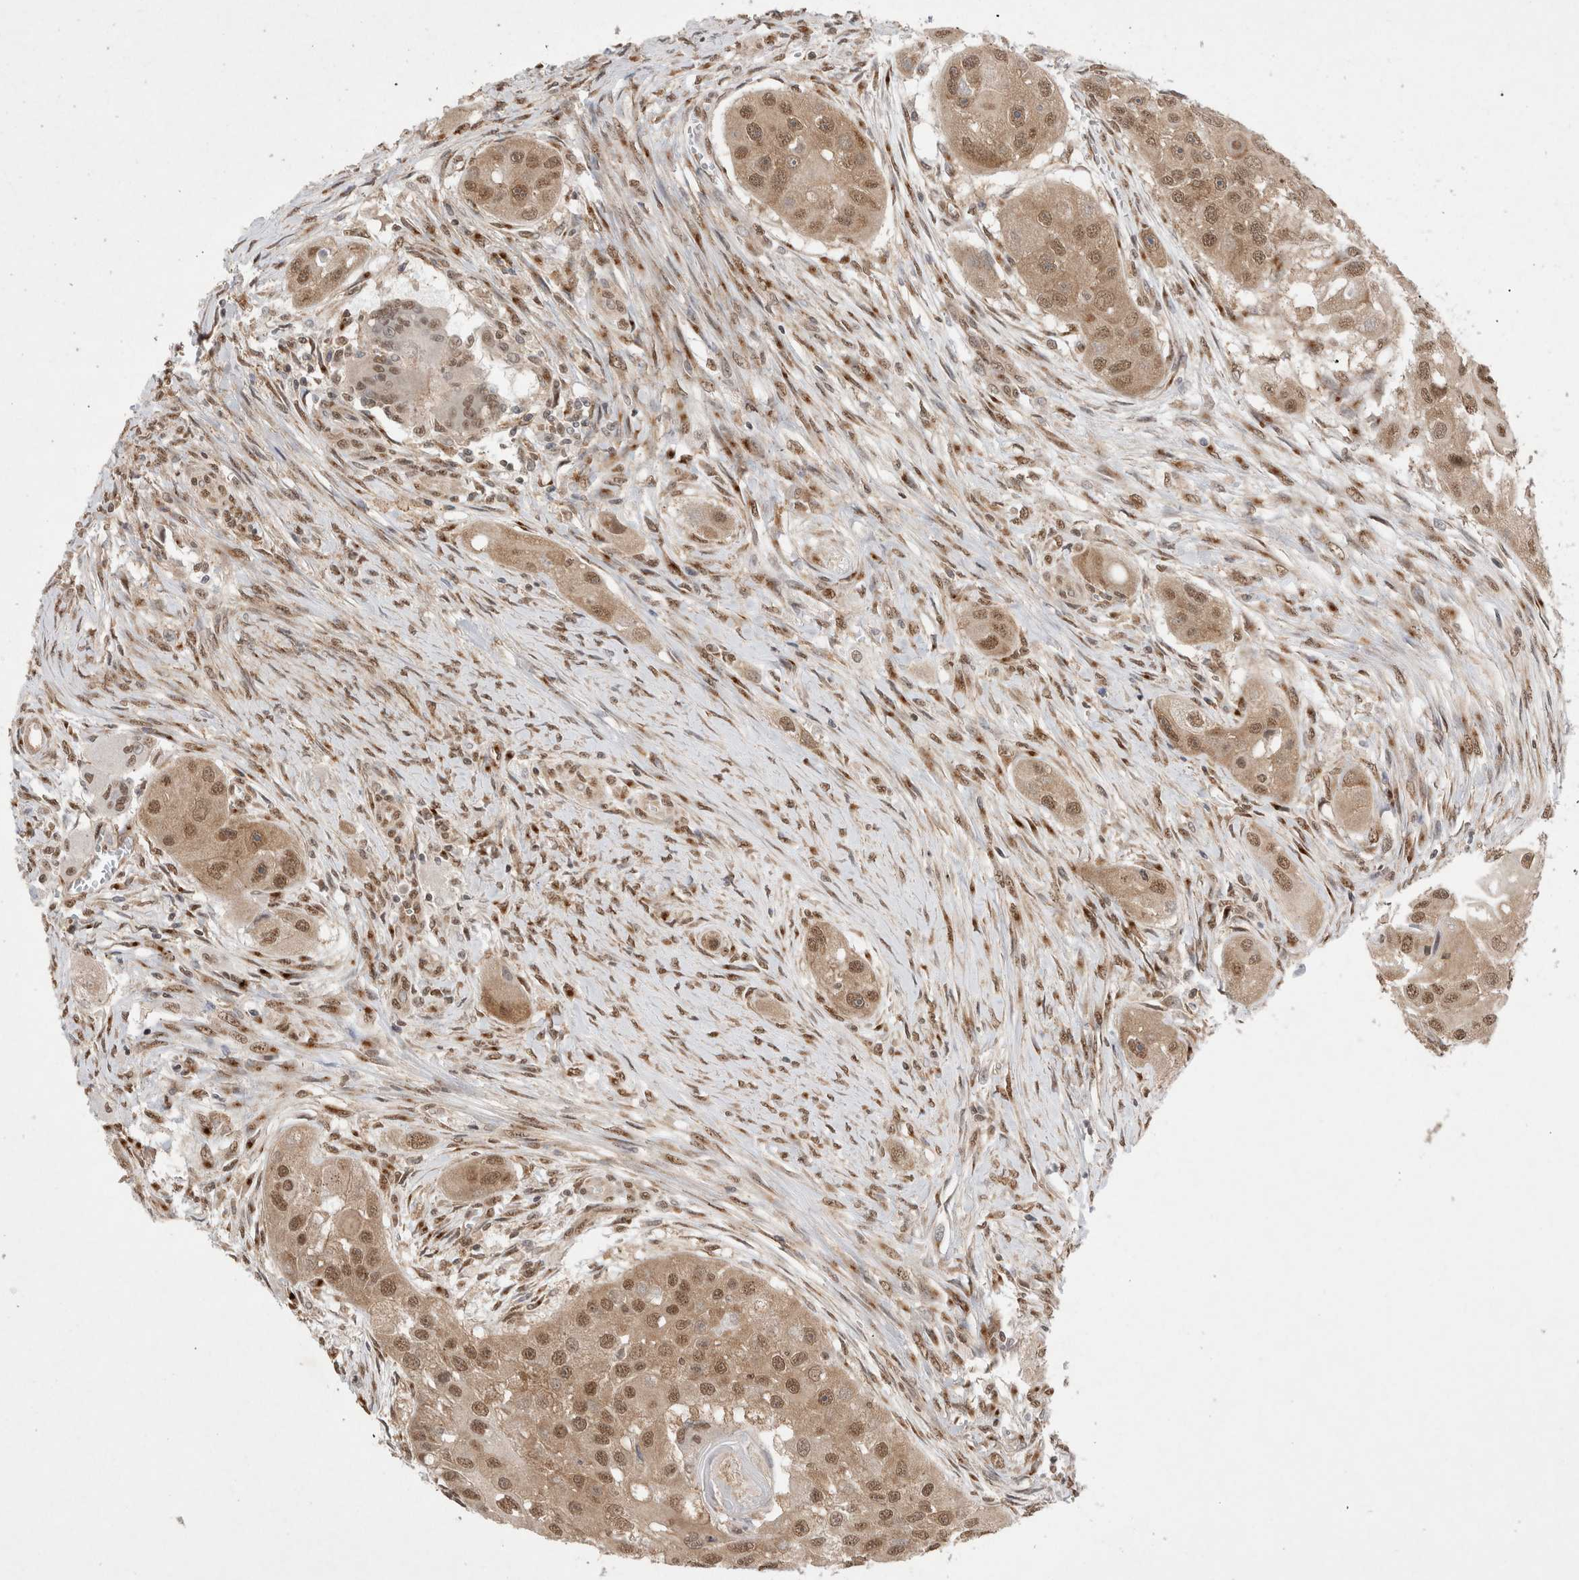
{"staining": {"intensity": "moderate", "quantity": ">75%", "location": "cytoplasmic/membranous,nuclear"}, "tissue": "head and neck cancer", "cell_type": "Tumor cells", "image_type": "cancer", "snomed": [{"axis": "morphology", "description": "Normal tissue, NOS"}, {"axis": "morphology", "description": "Squamous cell carcinoma, NOS"}, {"axis": "topography", "description": "Skeletal muscle"}, {"axis": "topography", "description": "Head-Neck"}], "caption": "Moderate cytoplasmic/membranous and nuclear expression for a protein is seen in about >75% of tumor cells of head and neck squamous cell carcinoma using immunohistochemistry.", "gene": "WIPF2", "patient": {"sex": "male", "age": 51}}